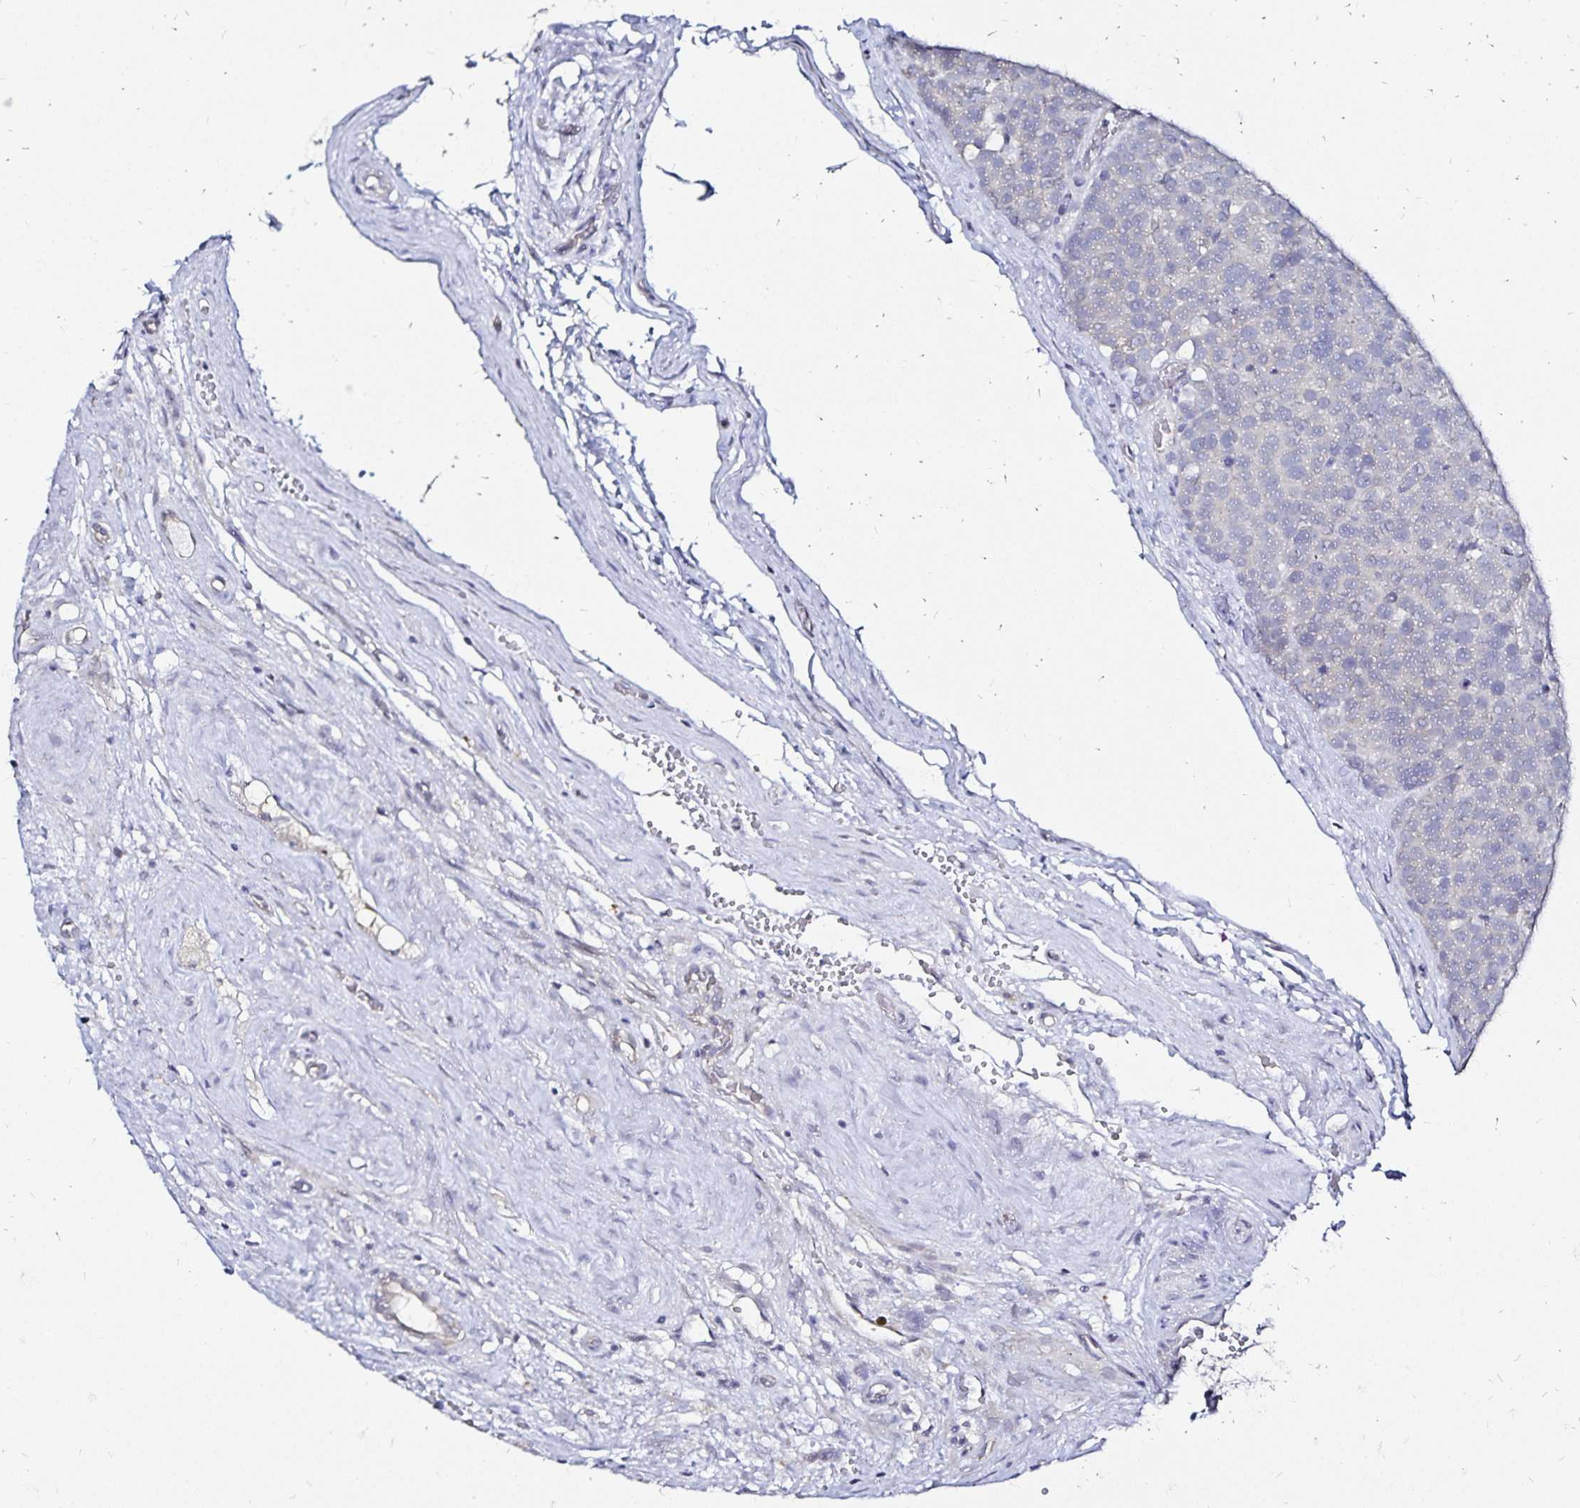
{"staining": {"intensity": "negative", "quantity": "none", "location": "none"}, "tissue": "testis cancer", "cell_type": "Tumor cells", "image_type": "cancer", "snomed": [{"axis": "morphology", "description": "Seminoma, NOS"}, {"axis": "topography", "description": "Testis"}], "caption": "High power microscopy micrograph of an immunohistochemistry (IHC) photomicrograph of seminoma (testis), revealing no significant positivity in tumor cells. (DAB immunohistochemistry (IHC) visualized using brightfield microscopy, high magnification).", "gene": "SLC5A1", "patient": {"sex": "male", "age": 71}}